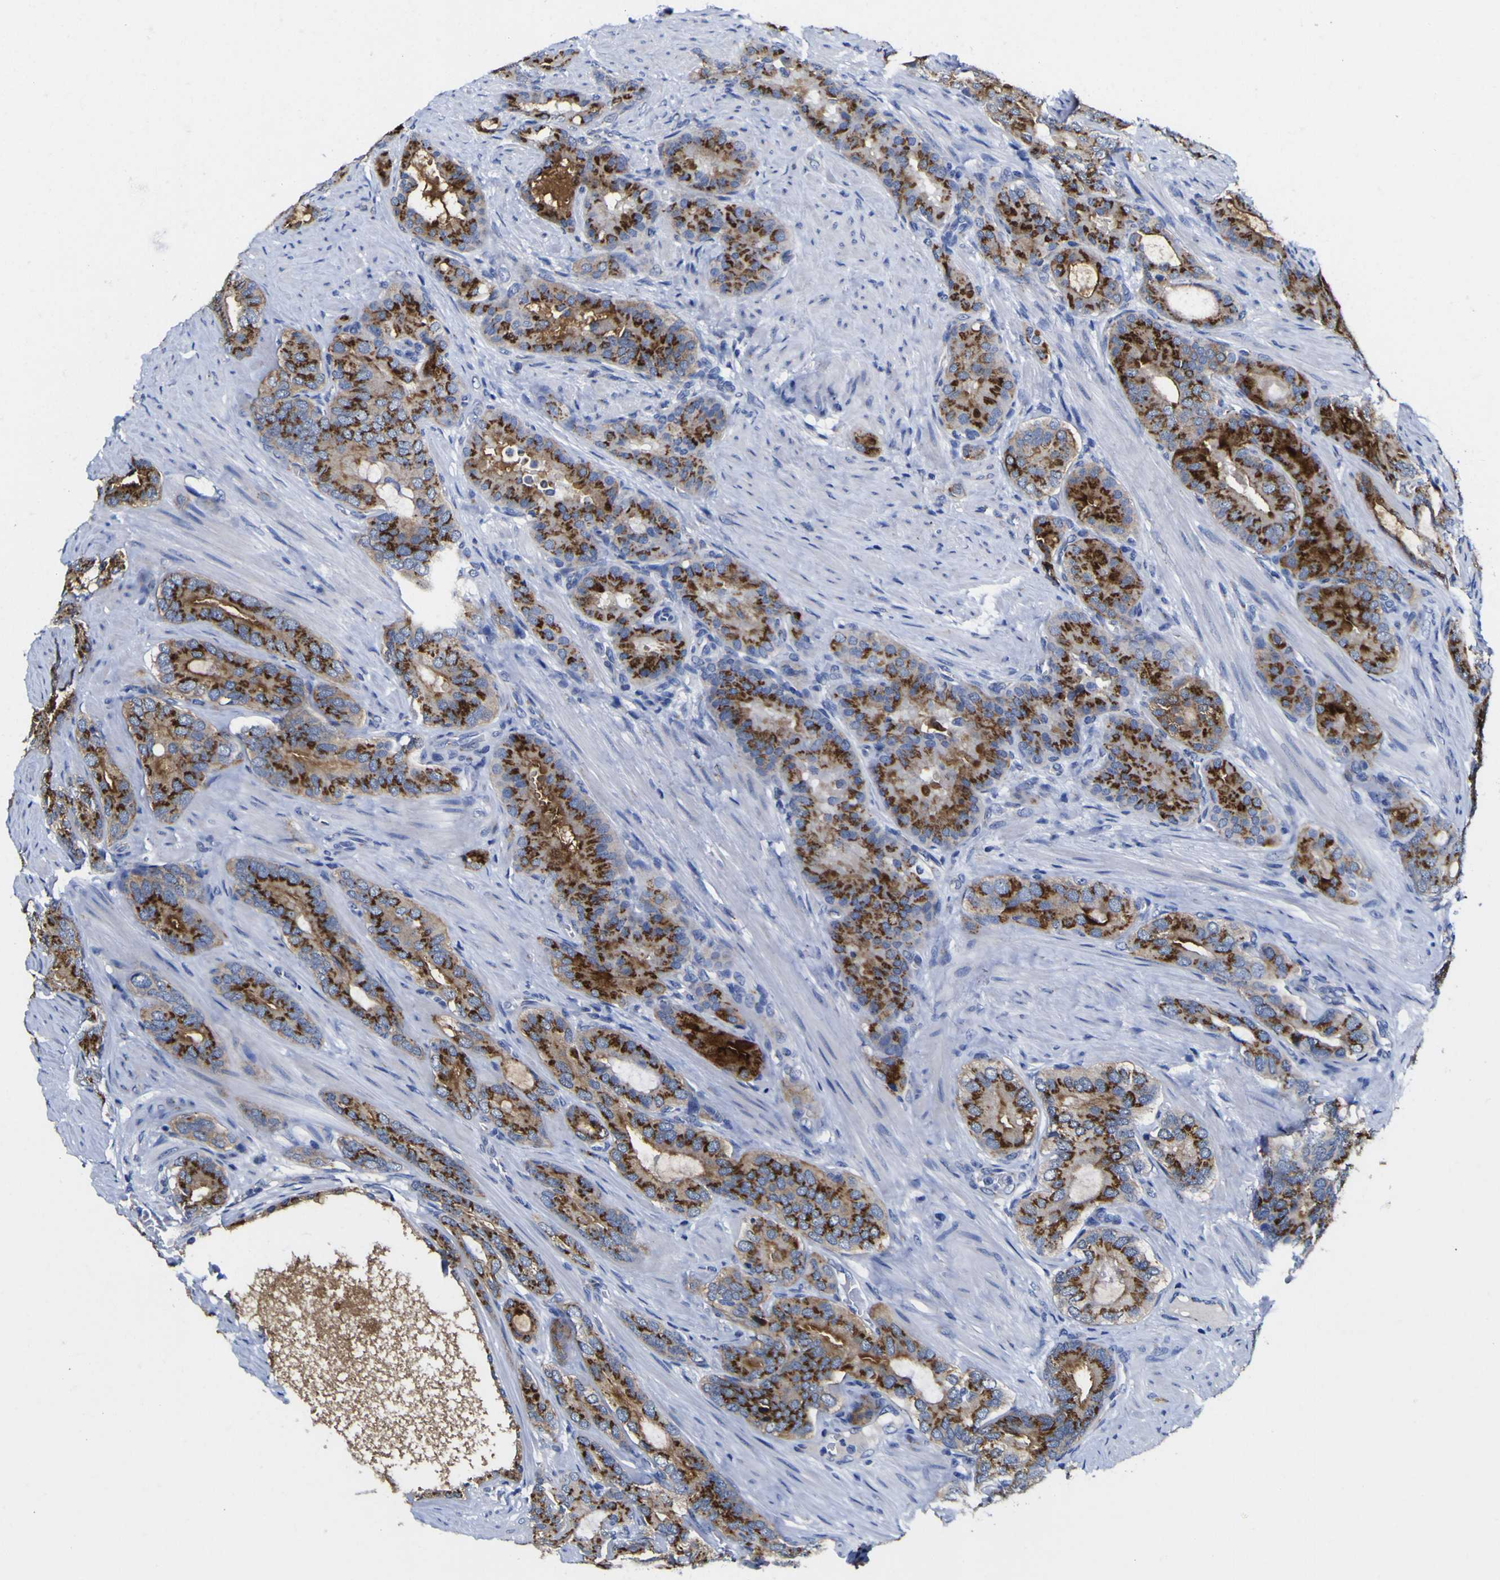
{"staining": {"intensity": "strong", "quantity": ">75%", "location": "cytoplasmic/membranous"}, "tissue": "prostate cancer", "cell_type": "Tumor cells", "image_type": "cancer", "snomed": [{"axis": "morphology", "description": "Adenocarcinoma, Low grade"}, {"axis": "topography", "description": "Prostate"}], "caption": "This micrograph displays immunohistochemistry staining of prostate cancer (low-grade adenocarcinoma), with high strong cytoplasmic/membranous expression in about >75% of tumor cells.", "gene": "GOLM1", "patient": {"sex": "male", "age": 63}}